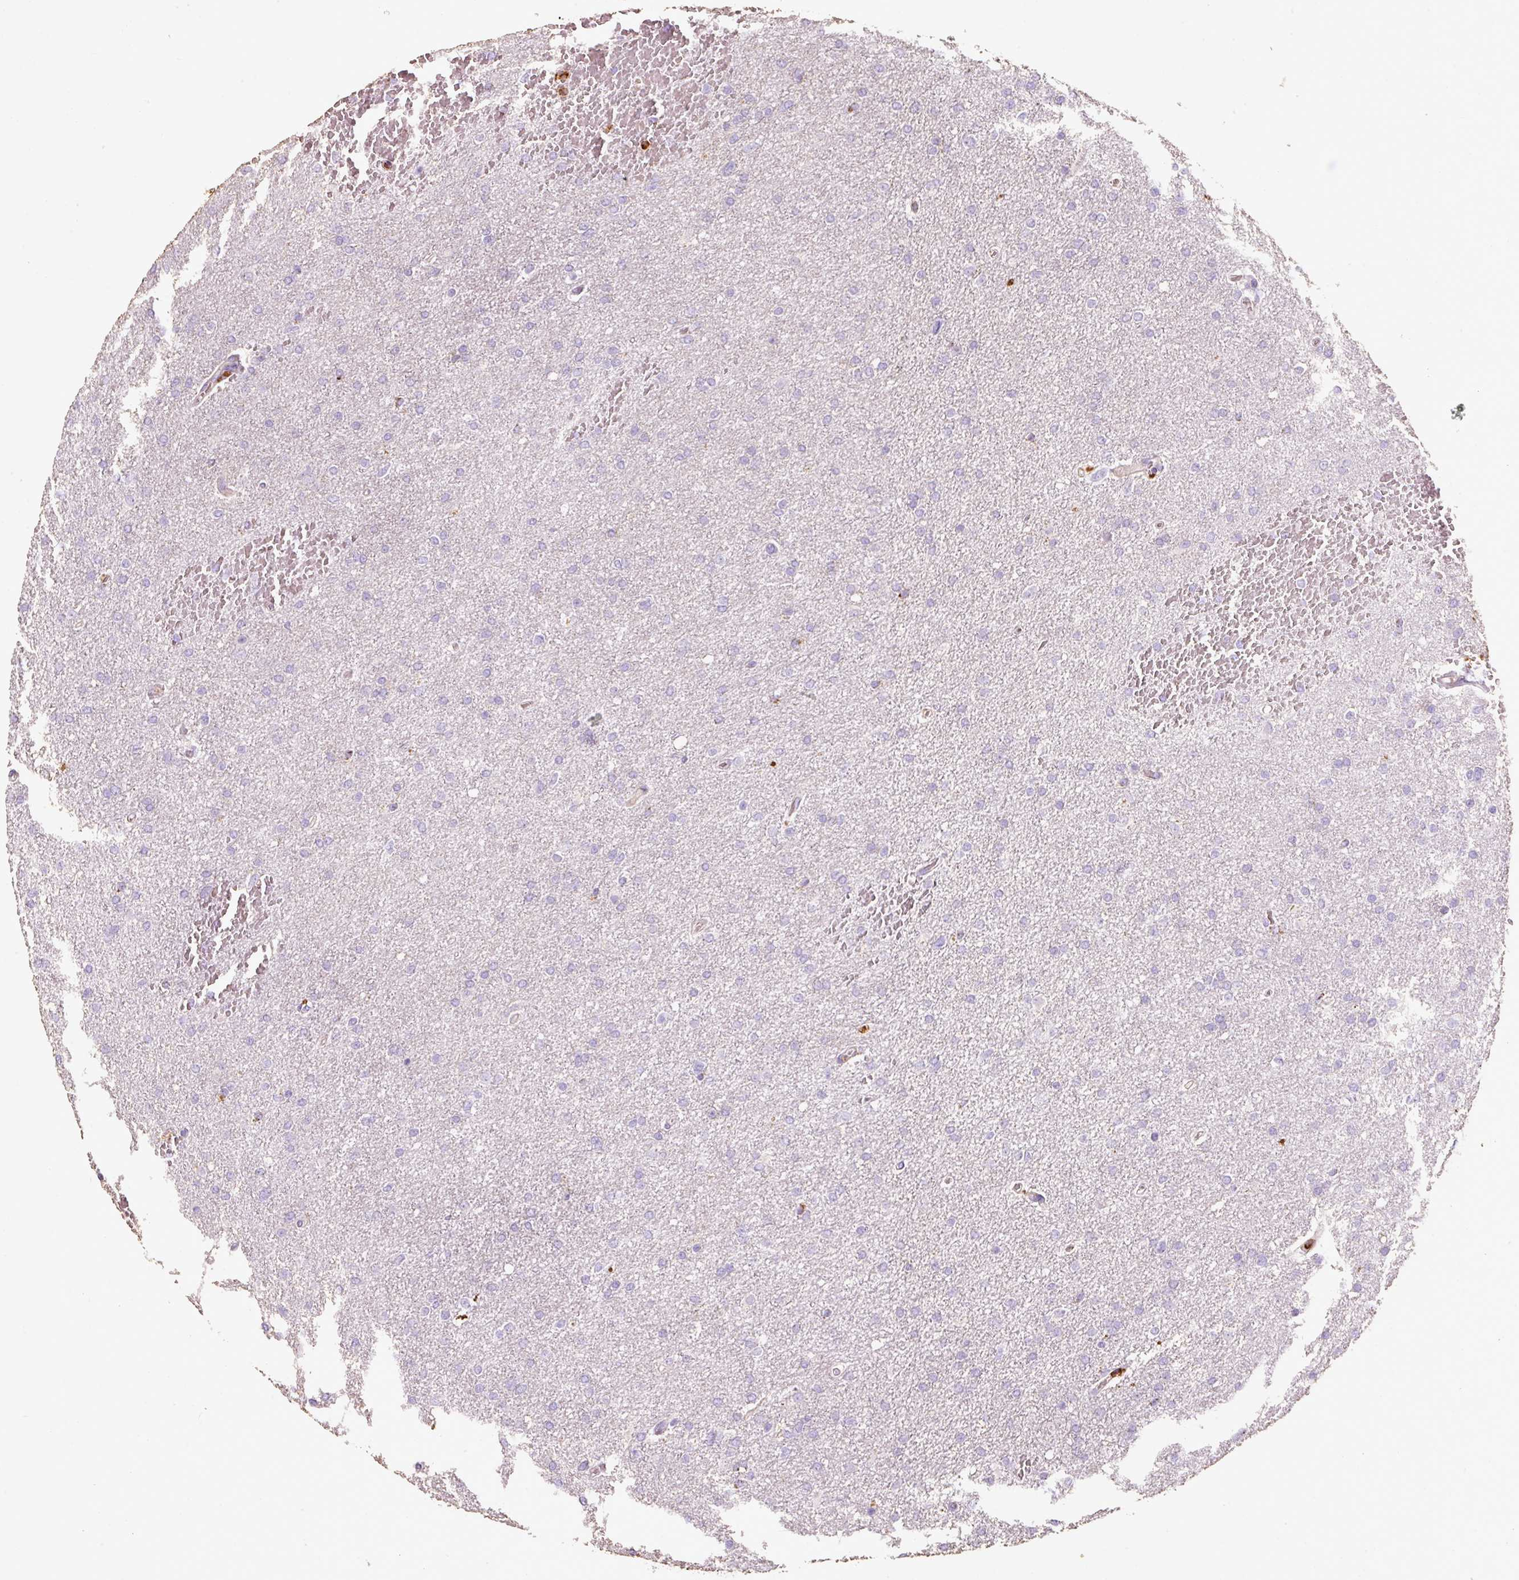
{"staining": {"intensity": "negative", "quantity": "none", "location": "none"}, "tissue": "glioma", "cell_type": "Tumor cells", "image_type": "cancer", "snomed": [{"axis": "morphology", "description": "Glioma, malignant, High grade"}, {"axis": "topography", "description": "Cerebral cortex"}], "caption": "This is an immunohistochemistry (IHC) image of glioma. There is no positivity in tumor cells.", "gene": "TMC8", "patient": {"sex": "female", "age": 36}}